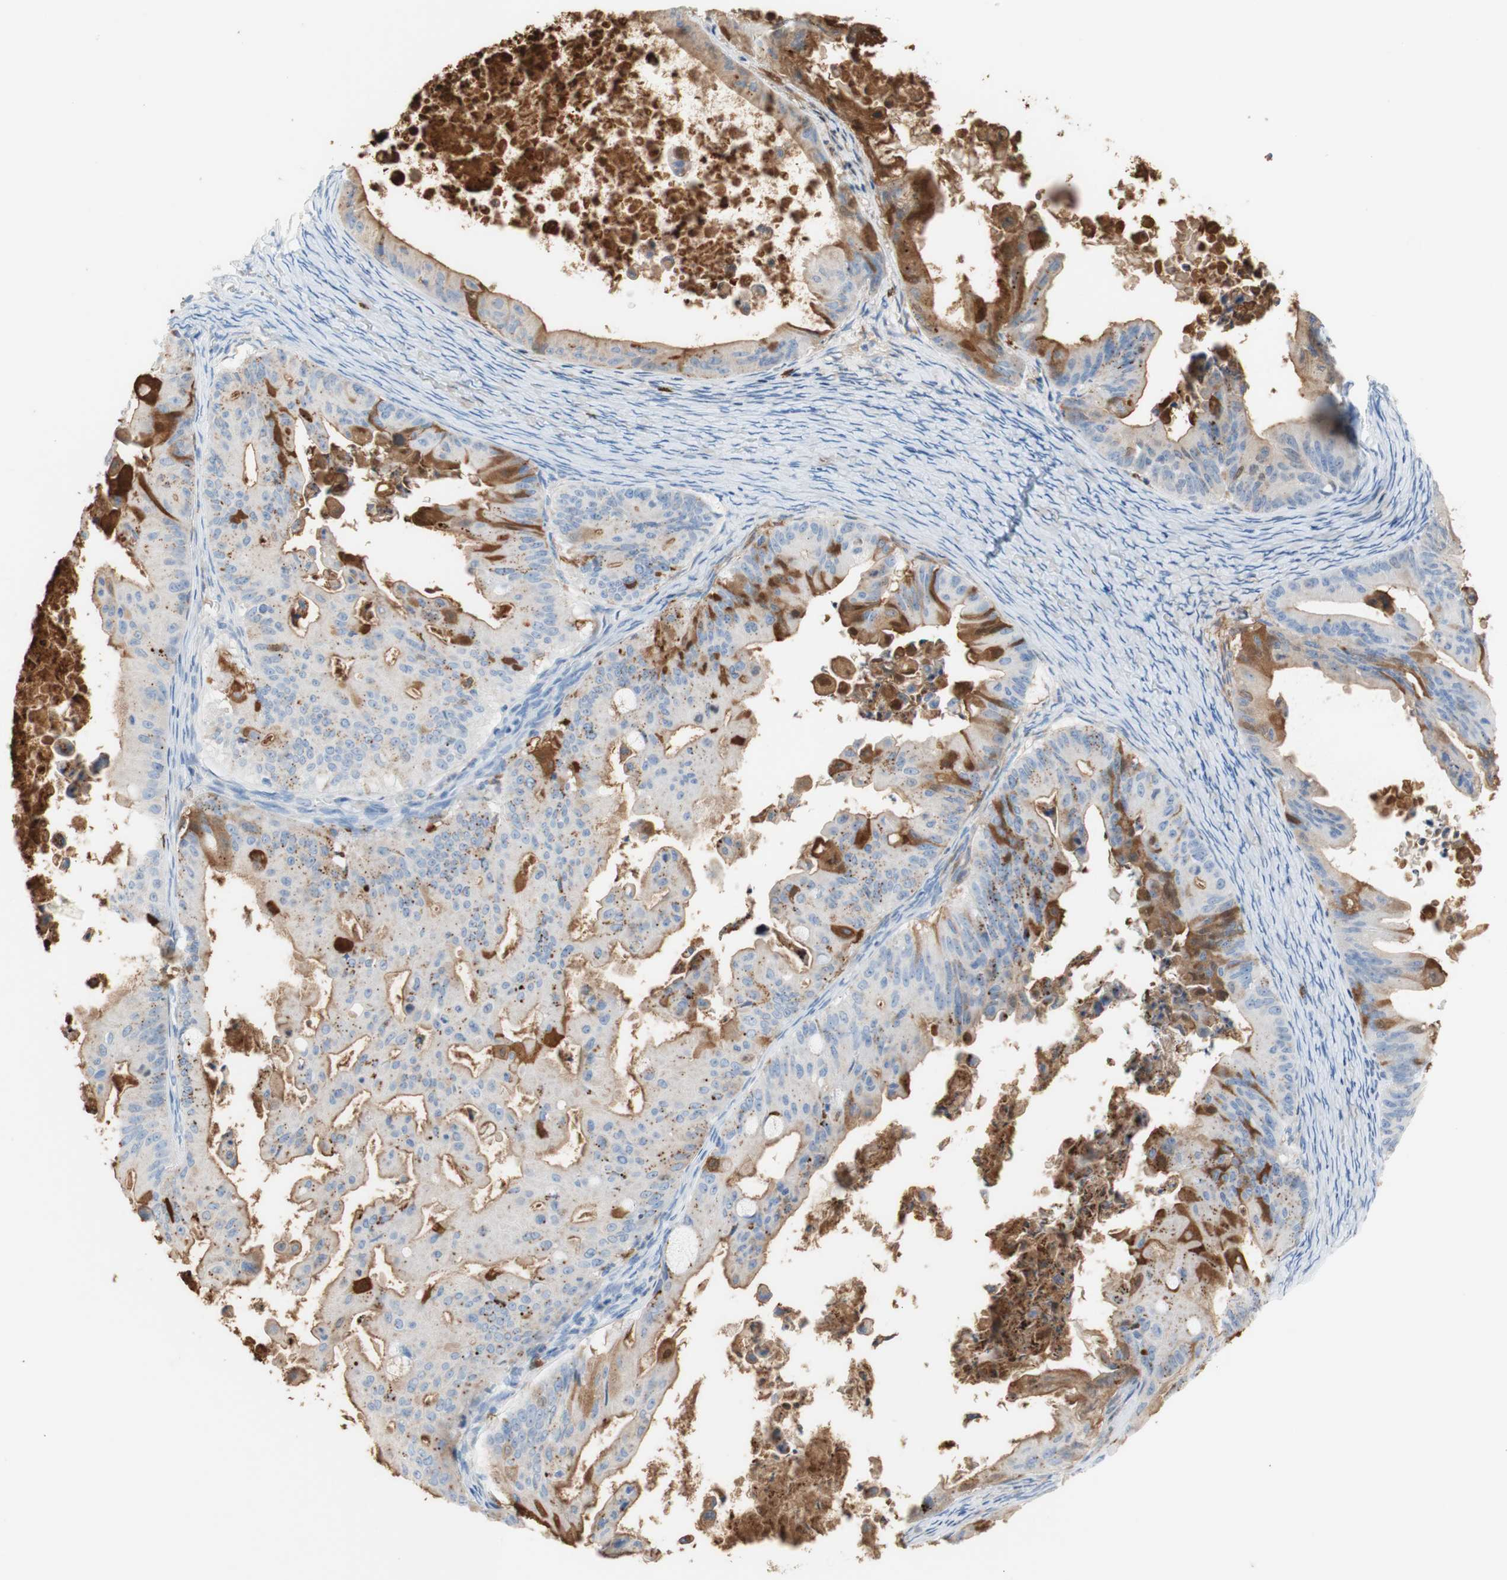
{"staining": {"intensity": "moderate", "quantity": "25%-75%", "location": "cytoplasmic/membranous"}, "tissue": "ovarian cancer", "cell_type": "Tumor cells", "image_type": "cancer", "snomed": [{"axis": "morphology", "description": "Cystadenocarcinoma, mucinous, NOS"}, {"axis": "topography", "description": "Ovary"}], "caption": "Immunohistochemical staining of ovarian mucinous cystadenocarcinoma exhibits moderate cytoplasmic/membranous protein expression in approximately 25%-75% of tumor cells.", "gene": "CEACAM1", "patient": {"sex": "female", "age": 37}}